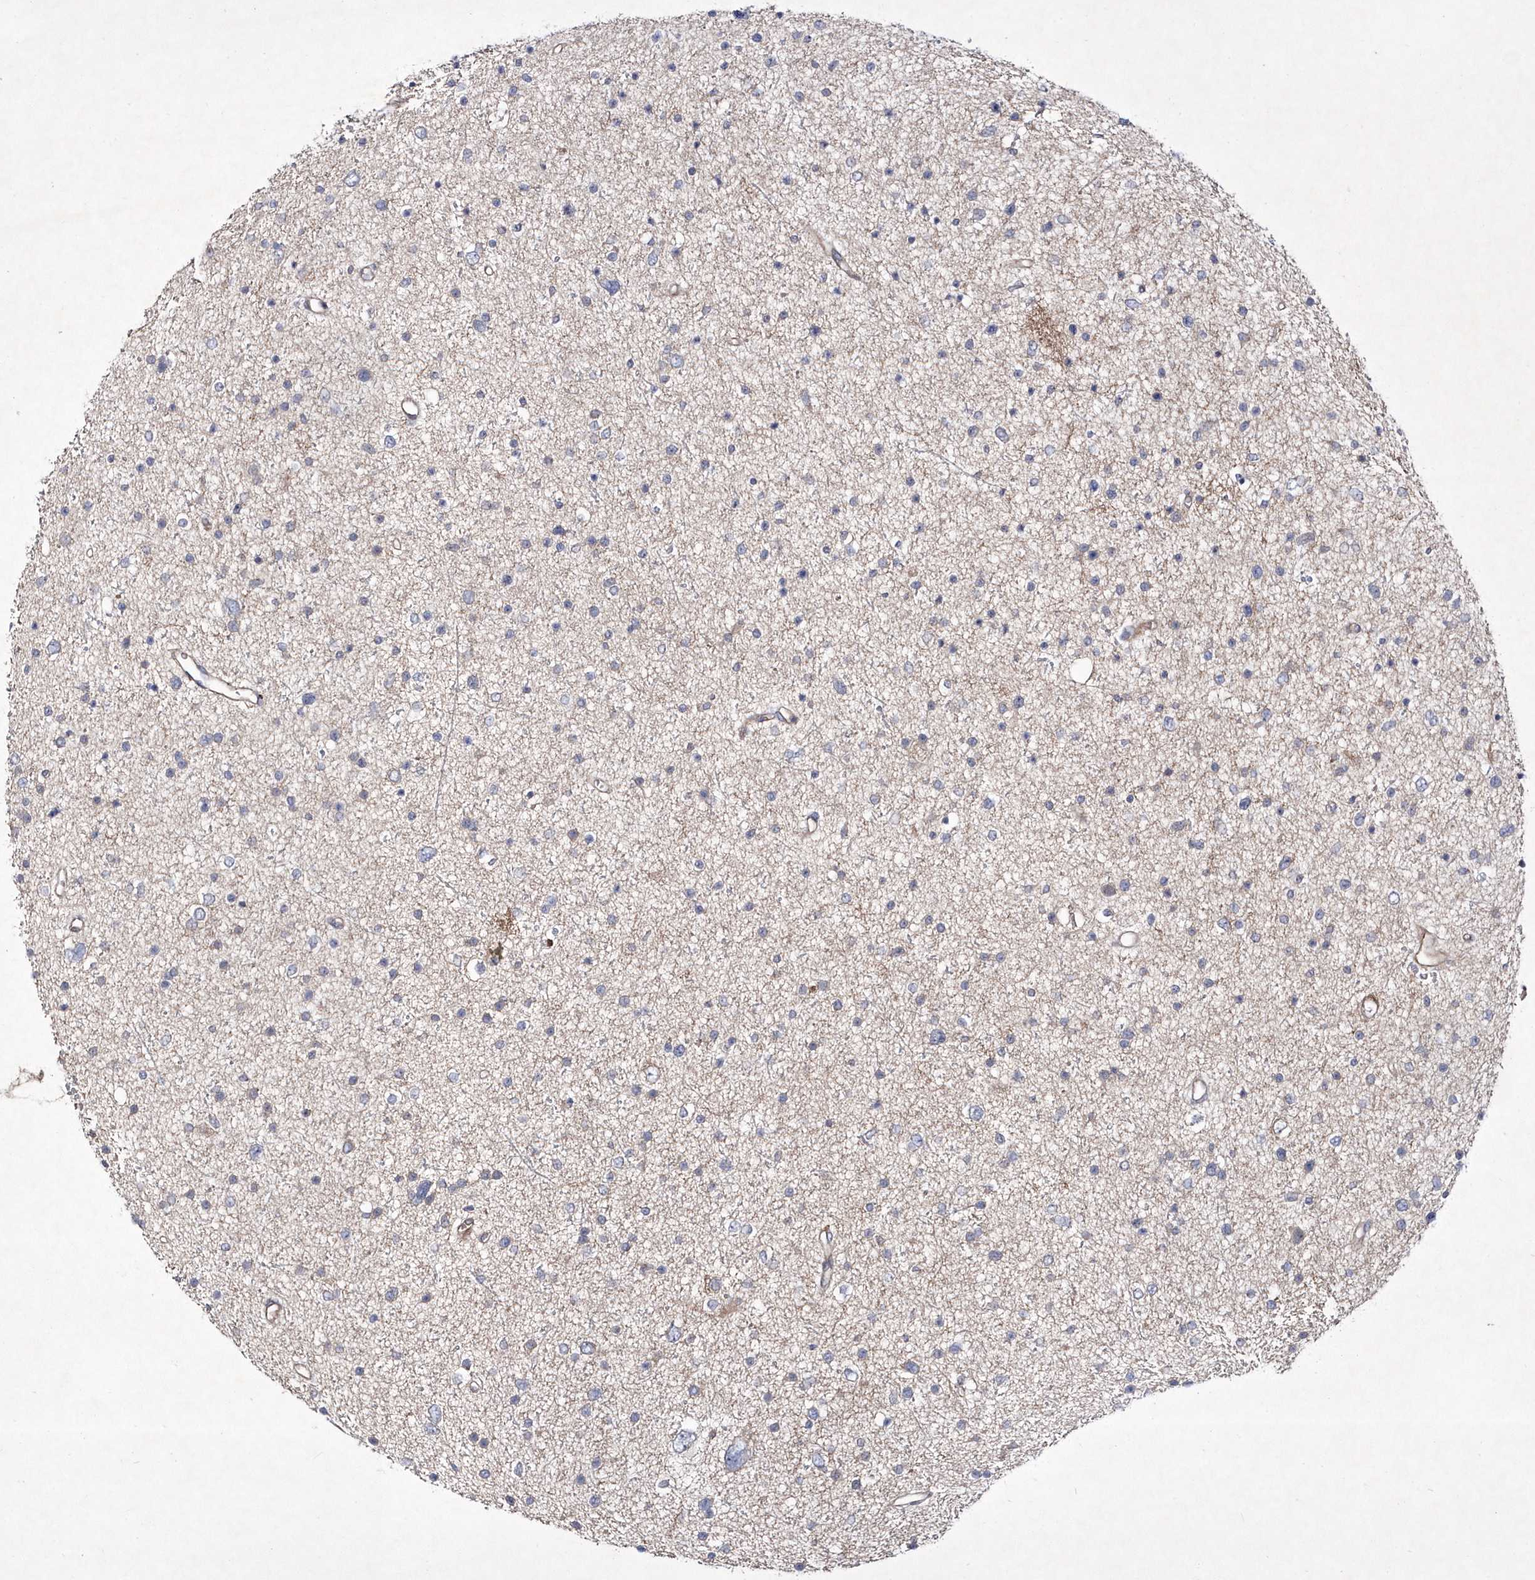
{"staining": {"intensity": "negative", "quantity": "none", "location": "none"}, "tissue": "glioma", "cell_type": "Tumor cells", "image_type": "cancer", "snomed": [{"axis": "morphology", "description": "Glioma, malignant, Low grade"}, {"axis": "topography", "description": "Brain"}], "caption": "High magnification brightfield microscopy of glioma stained with DAB (brown) and counterstained with hematoxylin (blue): tumor cells show no significant expression.", "gene": "DSPP", "patient": {"sex": "female", "age": 37}}